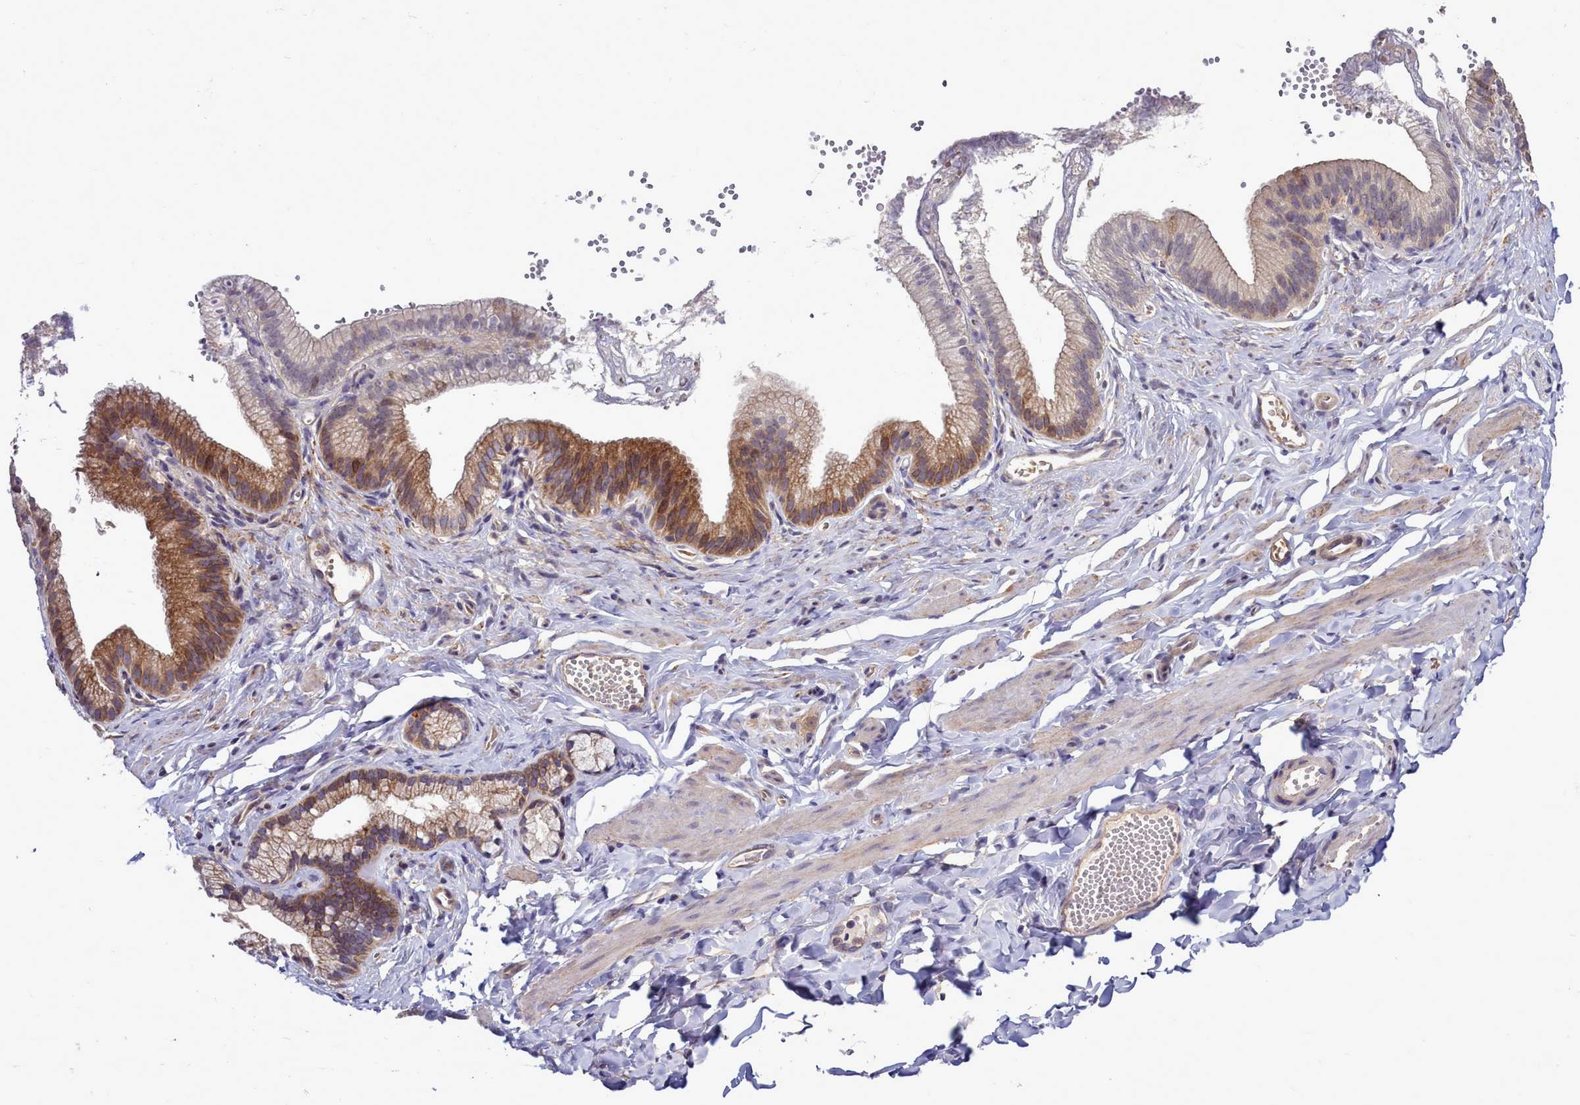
{"staining": {"intensity": "negative", "quantity": "none", "location": "none"}, "tissue": "adipose tissue", "cell_type": "Adipocytes", "image_type": "normal", "snomed": [{"axis": "morphology", "description": "Normal tissue, NOS"}, {"axis": "topography", "description": "Gallbladder"}, {"axis": "topography", "description": "Peripheral nerve tissue"}], "caption": "Protein analysis of unremarkable adipose tissue exhibits no significant staining in adipocytes. (DAB (3,3'-diaminobenzidine) immunohistochemistry (IHC), high magnification).", "gene": "RAPGEF4", "patient": {"sex": "male", "age": 38}}